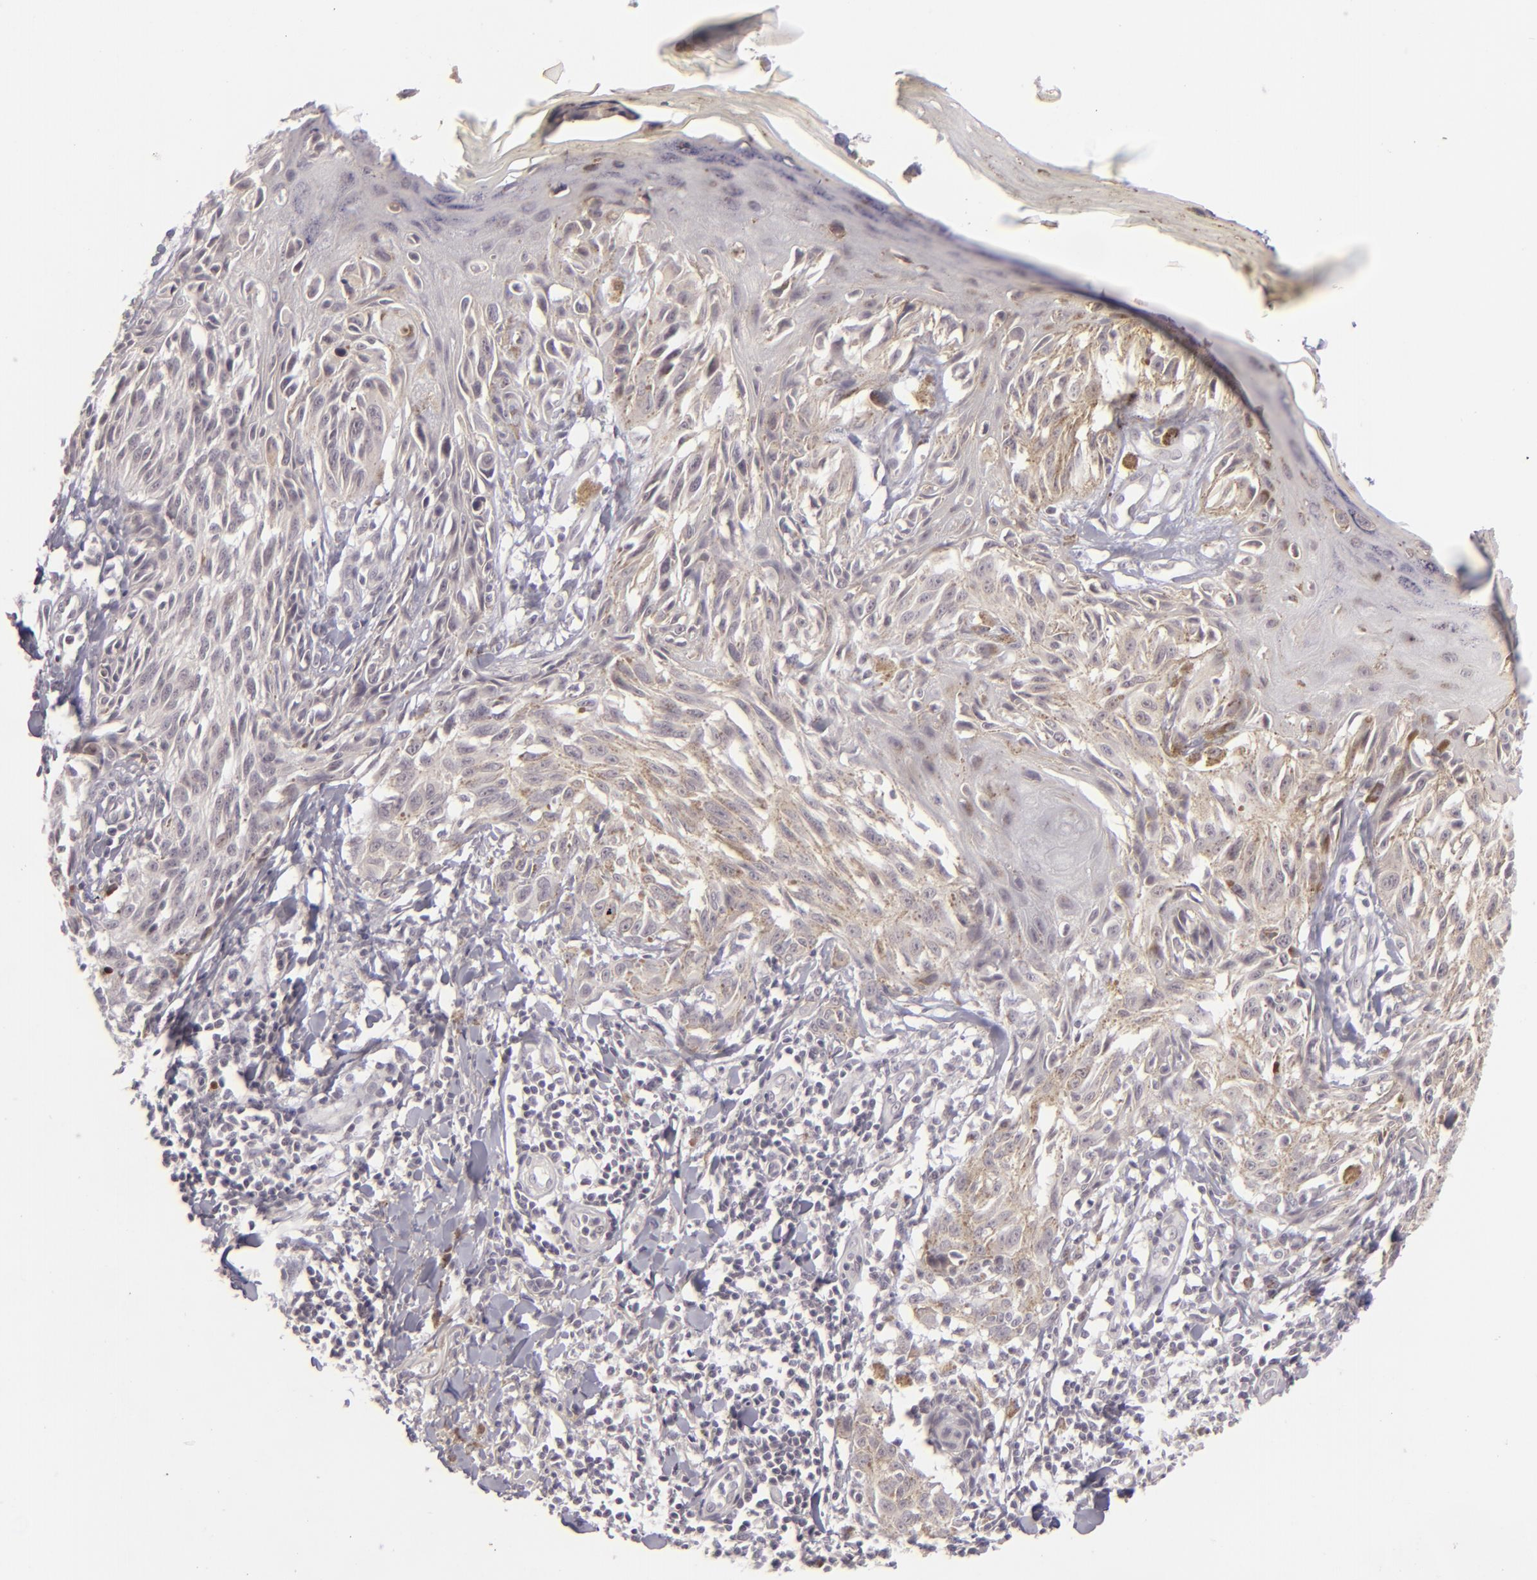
{"staining": {"intensity": "negative", "quantity": "none", "location": "none"}, "tissue": "melanoma", "cell_type": "Tumor cells", "image_type": "cancer", "snomed": [{"axis": "morphology", "description": "Malignant melanoma, NOS"}, {"axis": "topography", "description": "Skin"}], "caption": "Immunohistochemistry image of neoplastic tissue: human malignant melanoma stained with DAB (3,3'-diaminobenzidine) displays no significant protein expression in tumor cells. Brightfield microscopy of immunohistochemistry (IHC) stained with DAB (brown) and hematoxylin (blue), captured at high magnification.", "gene": "DLG3", "patient": {"sex": "female", "age": 77}}